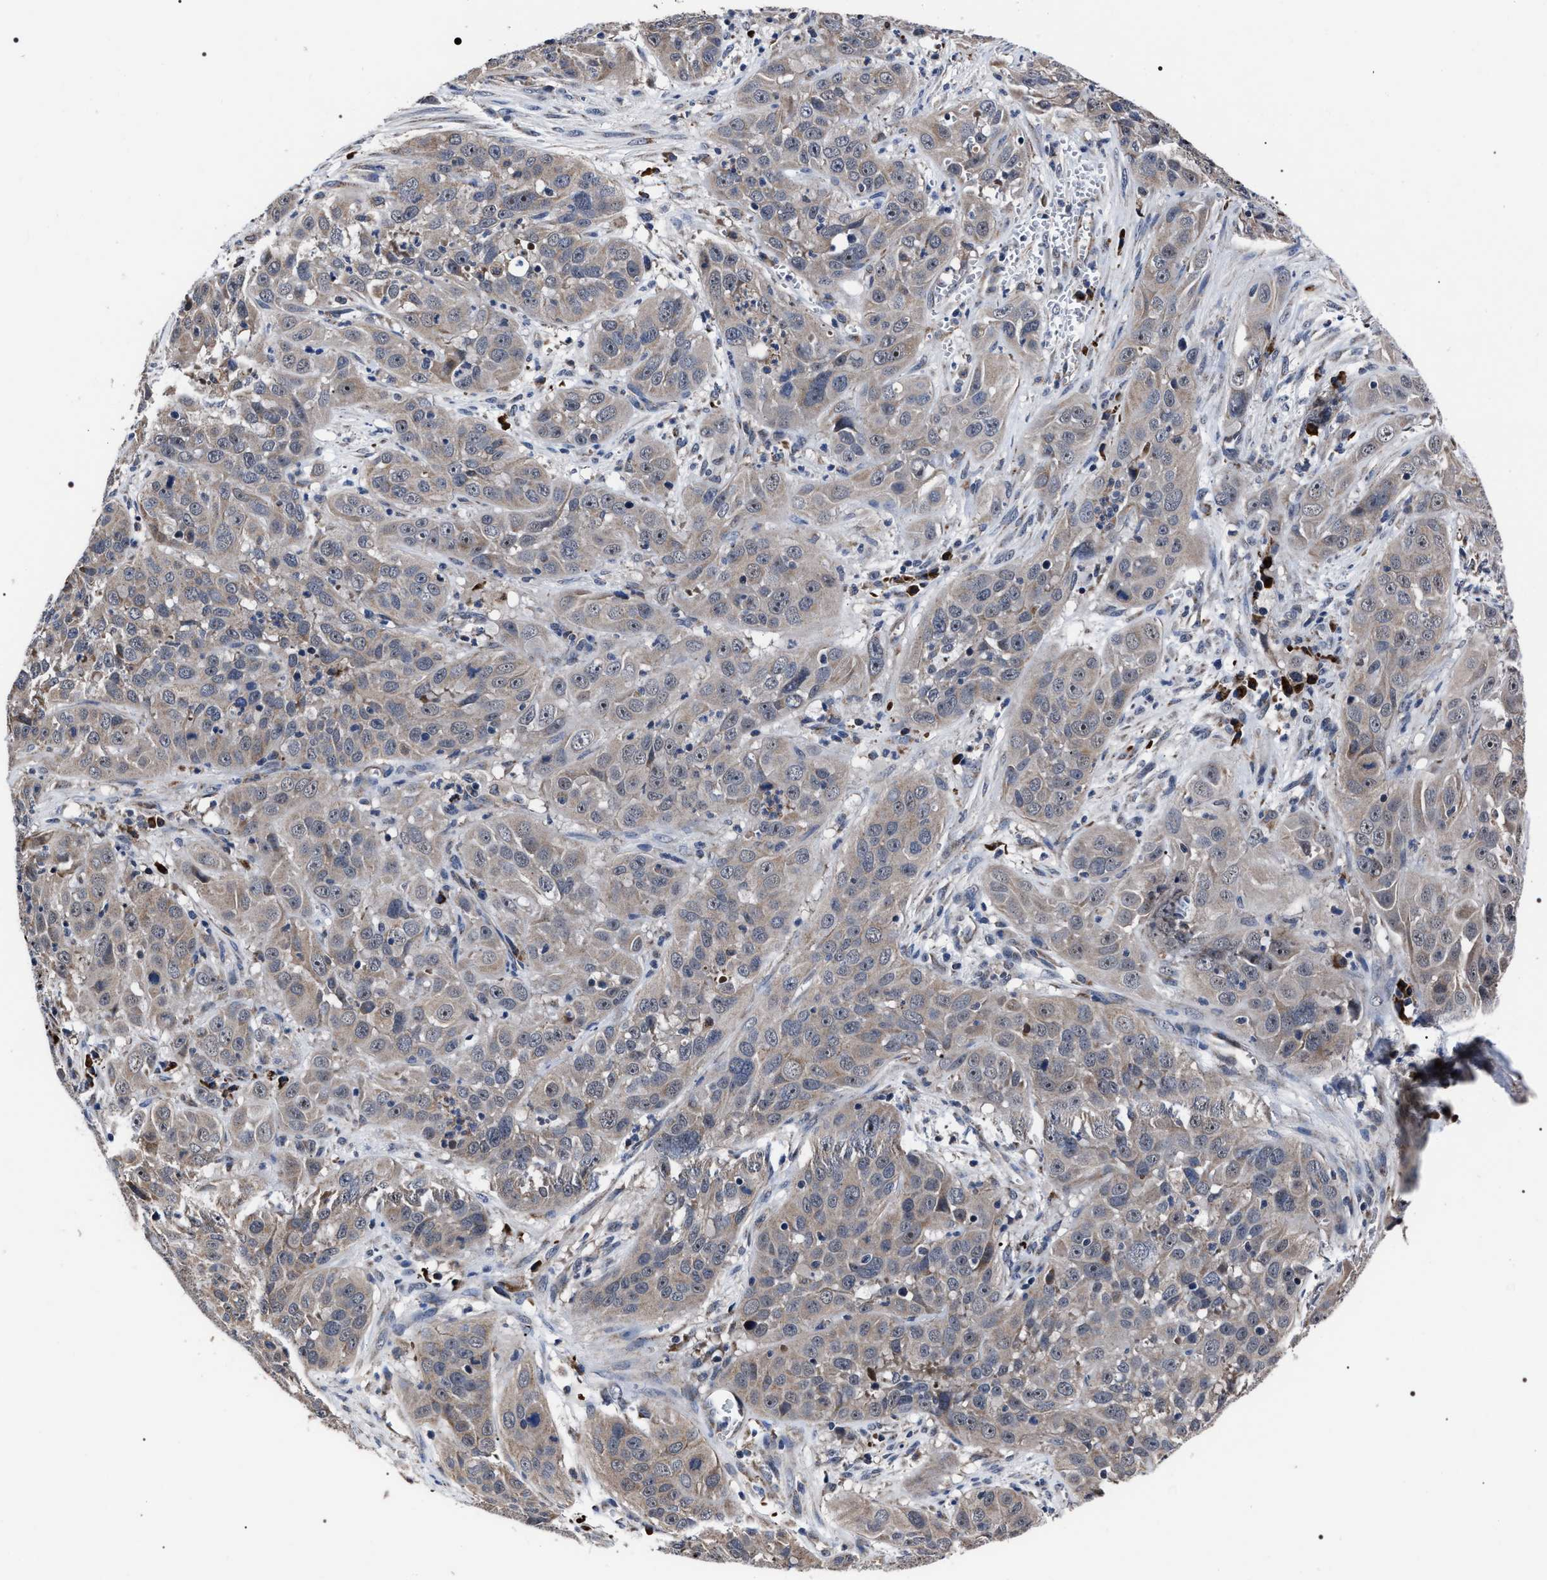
{"staining": {"intensity": "weak", "quantity": "25%-75%", "location": "cytoplasmic/membranous"}, "tissue": "cervical cancer", "cell_type": "Tumor cells", "image_type": "cancer", "snomed": [{"axis": "morphology", "description": "Squamous cell carcinoma, NOS"}, {"axis": "topography", "description": "Cervix"}], "caption": "Protein expression analysis of cervical squamous cell carcinoma reveals weak cytoplasmic/membranous positivity in approximately 25%-75% of tumor cells. The protein is stained brown, and the nuclei are stained in blue (DAB IHC with brightfield microscopy, high magnification).", "gene": "MACC1", "patient": {"sex": "female", "age": 32}}